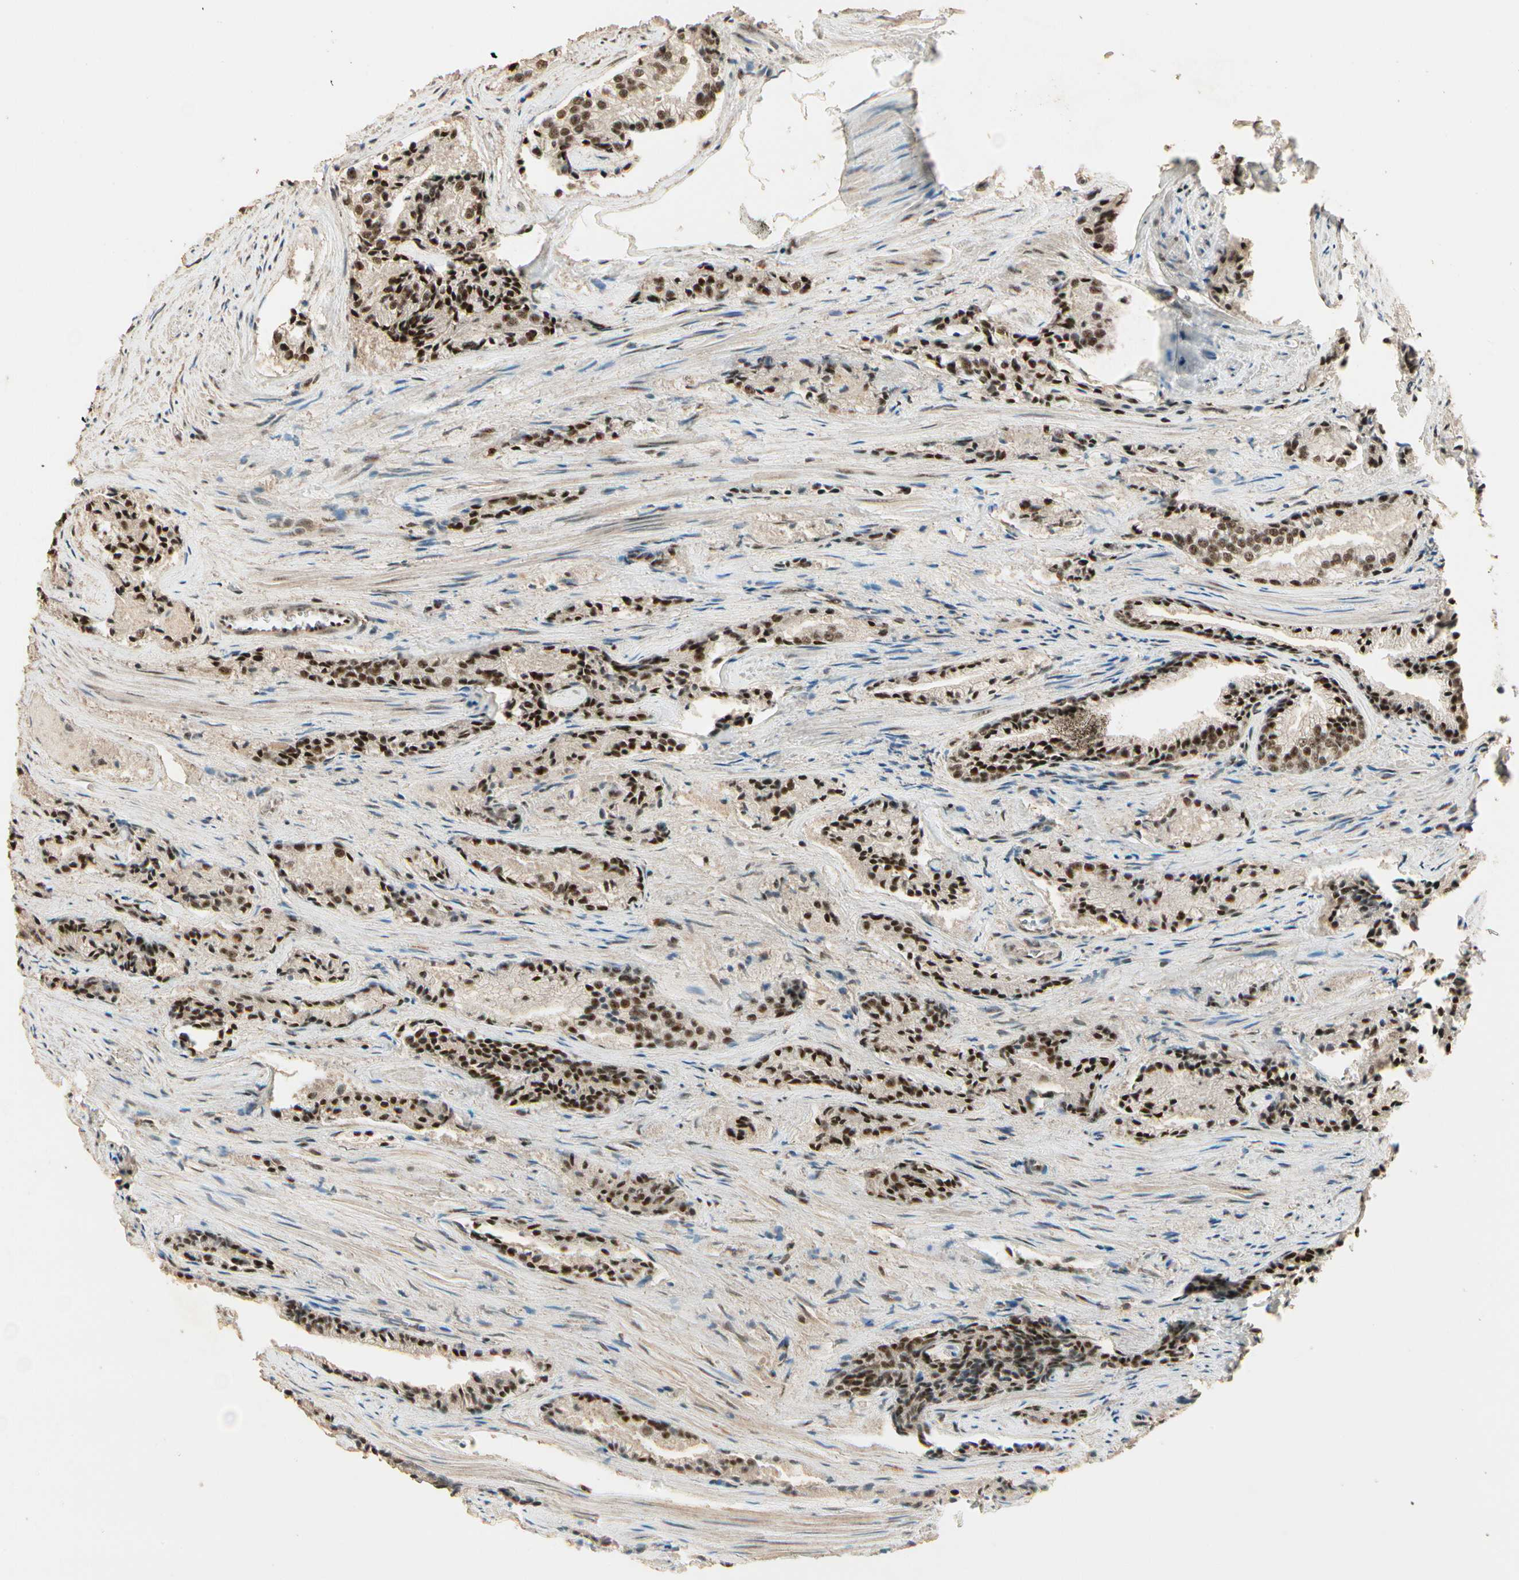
{"staining": {"intensity": "moderate", "quantity": ">75%", "location": "cytoplasmic/membranous,nuclear"}, "tissue": "prostate cancer", "cell_type": "Tumor cells", "image_type": "cancer", "snomed": [{"axis": "morphology", "description": "Adenocarcinoma, Low grade"}, {"axis": "topography", "description": "Prostate"}], "caption": "The photomicrograph reveals a brown stain indicating the presence of a protein in the cytoplasmic/membranous and nuclear of tumor cells in low-grade adenocarcinoma (prostate).", "gene": "RBM25", "patient": {"sex": "male", "age": 60}}